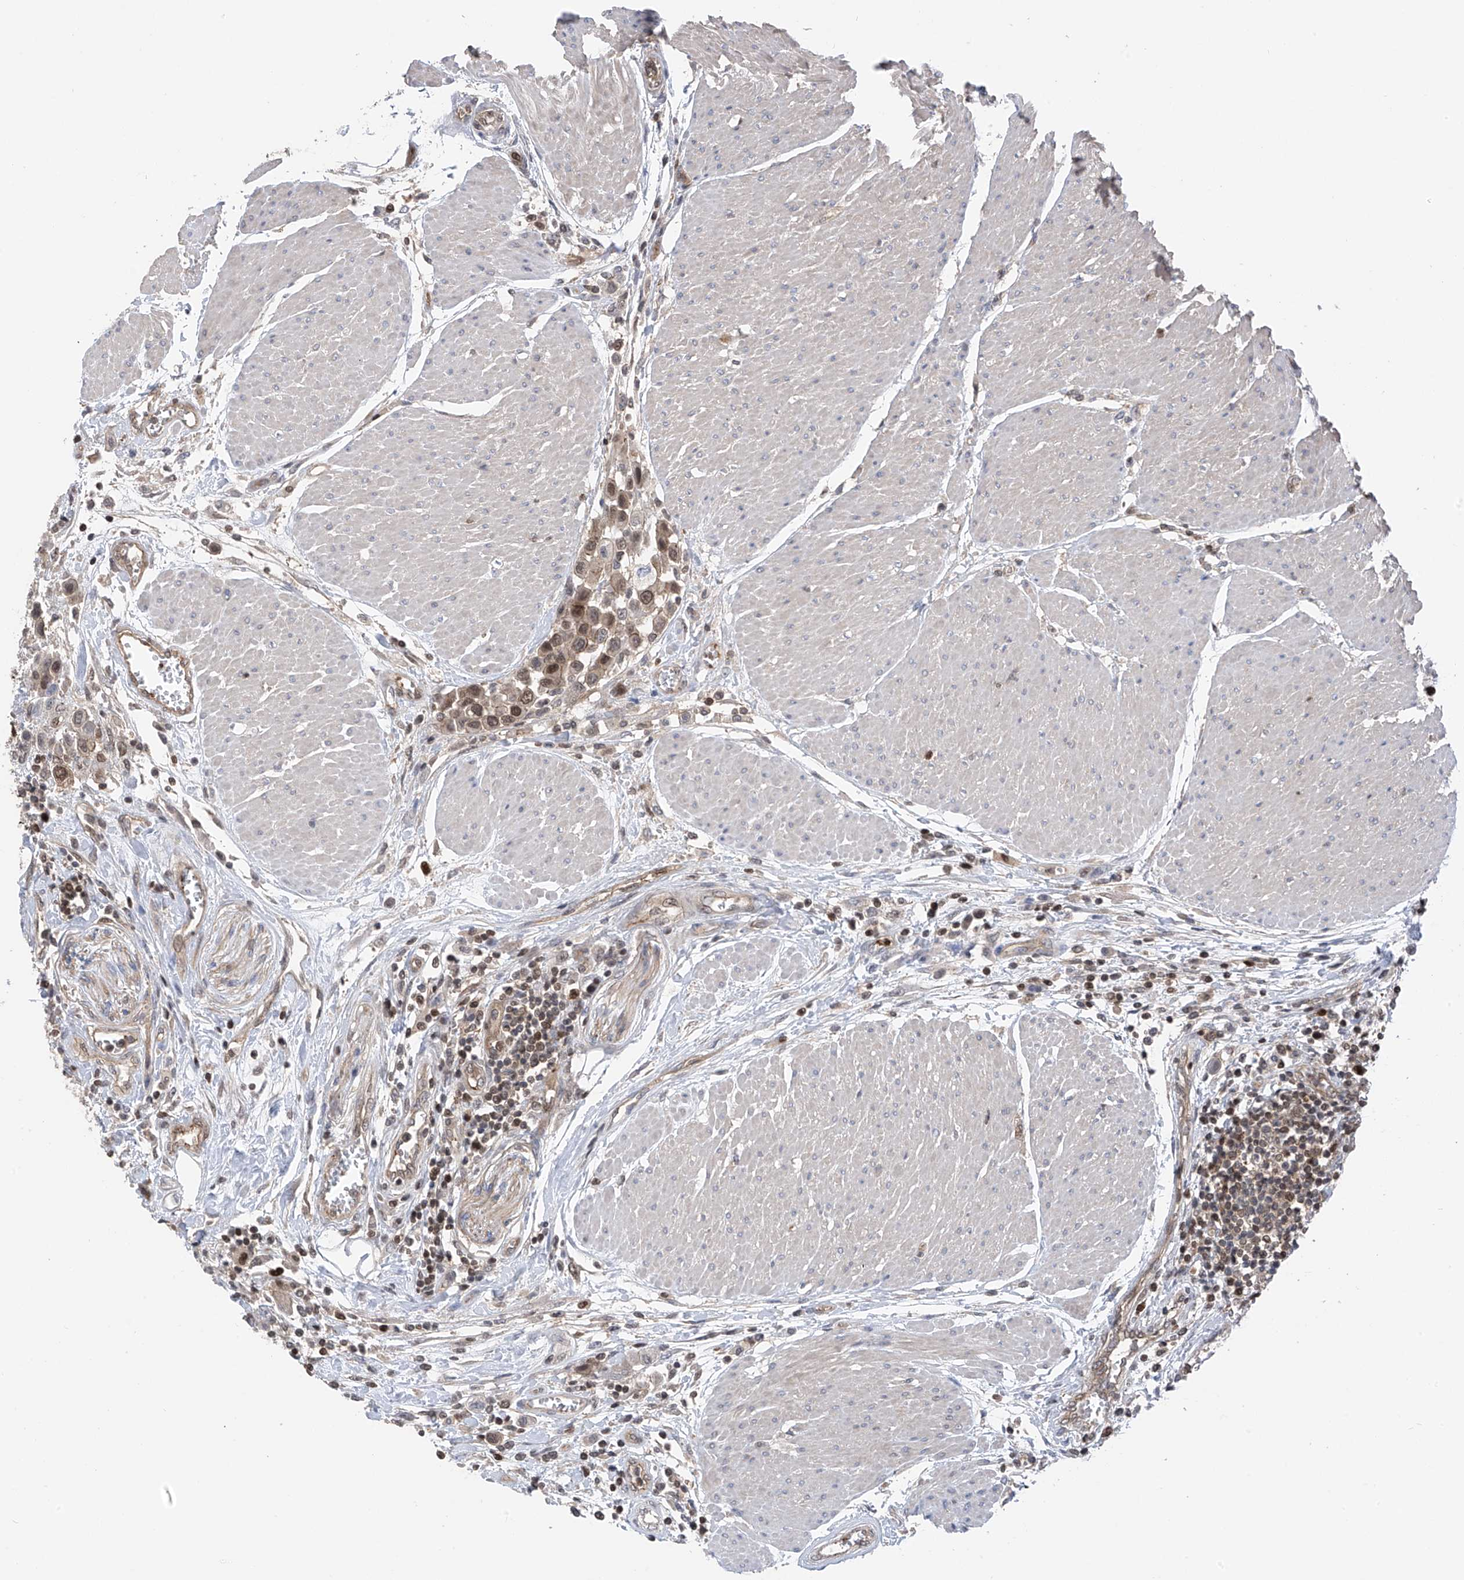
{"staining": {"intensity": "moderate", "quantity": "25%-75%", "location": "cytoplasmic/membranous,nuclear"}, "tissue": "urothelial cancer", "cell_type": "Tumor cells", "image_type": "cancer", "snomed": [{"axis": "morphology", "description": "Urothelial carcinoma, High grade"}, {"axis": "topography", "description": "Urinary bladder"}], "caption": "Urothelial cancer was stained to show a protein in brown. There is medium levels of moderate cytoplasmic/membranous and nuclear staining in approximately 25%-75% of tumor cells. (Brightfield microscopy of DAB IHC at high magnification).", "gene": "DNAJC9", "patient": {"sex": "male", "age": 50}}